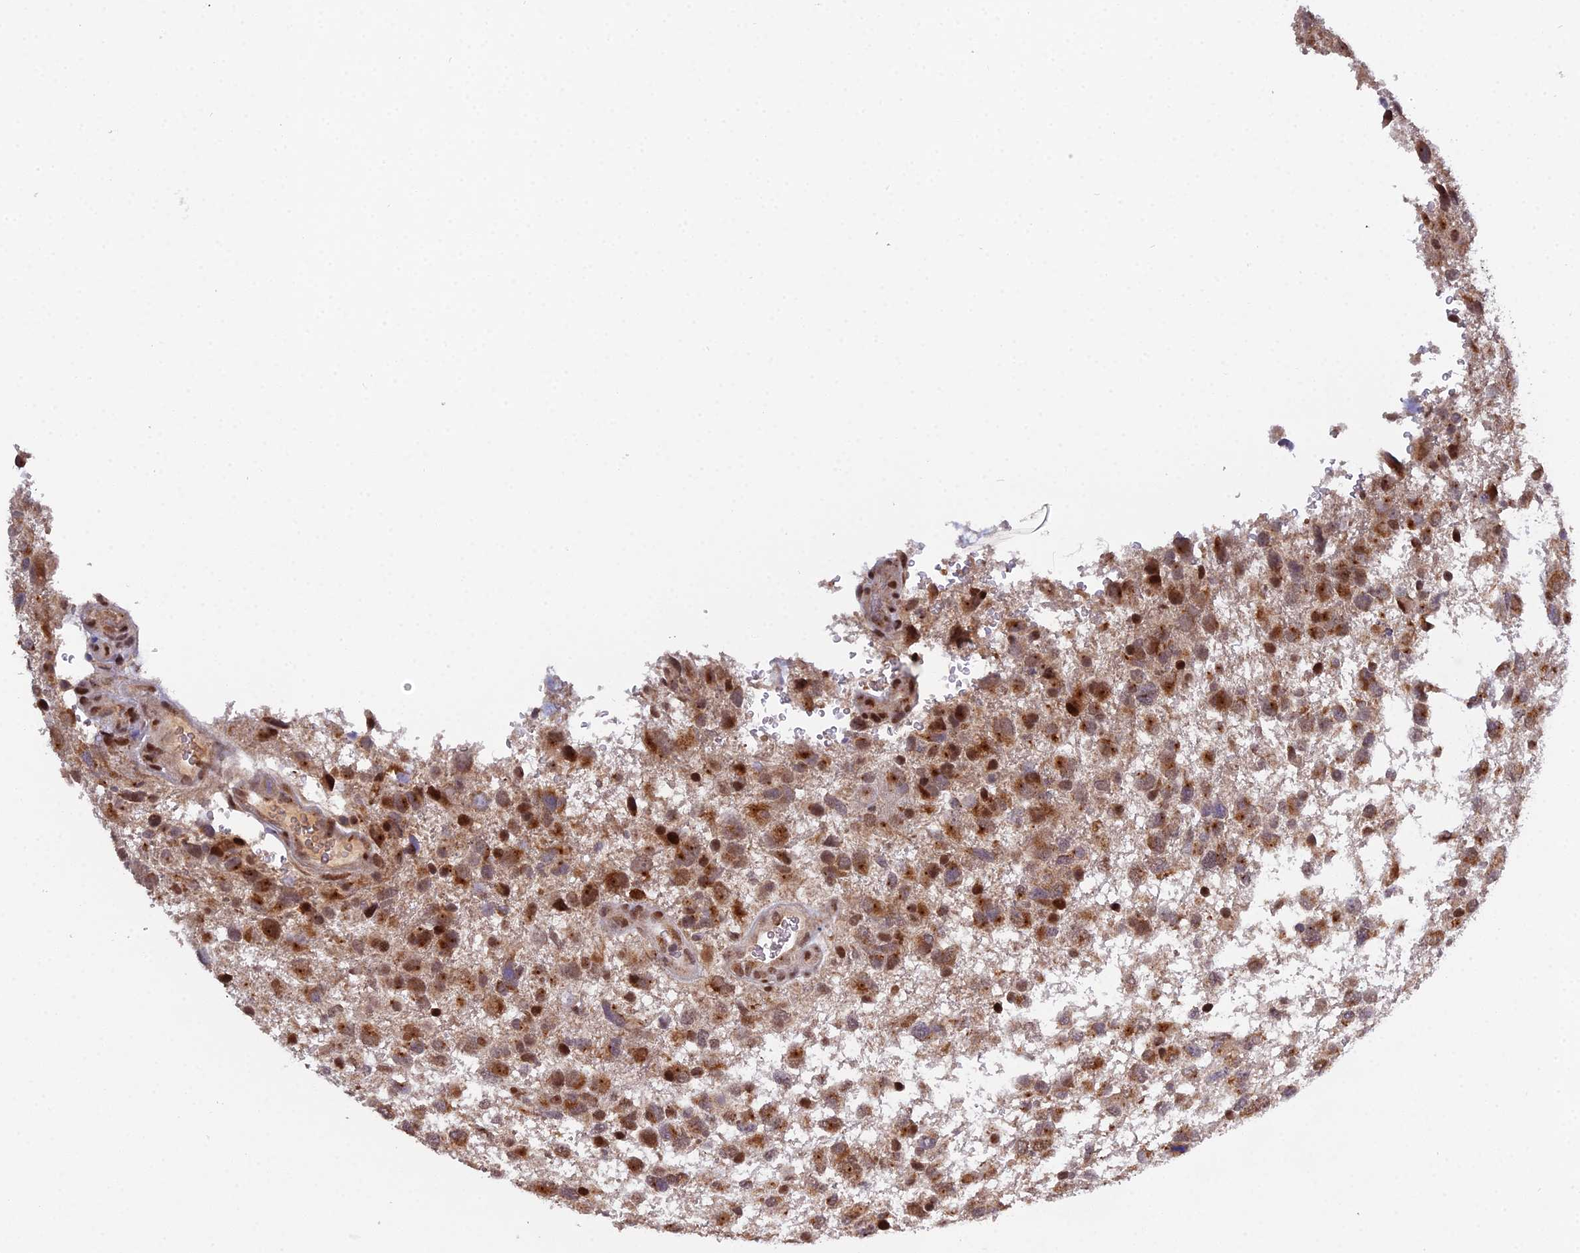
{"staining": {"intensity": "moderate", "quantity": ">75%", "location": "cytoplasmic/membranous,nuclear"}, "tissue": "glioma", "cell_type": "Tumor cells", "image_type": "cancer", "snomed": [{"axis": "morphology", "description": "Glioma, malignant, High grade"}, {"axis": "topography", "description": "Brain"}], "caption": "DAB immunohistochemical staining of human glioma exhibits moderate cytoplasmic/membranous and nuclear protein staining in about >75% of tumor cells.", "gene": "ARL2", "patient": {"sex": "male", "age": 61}}